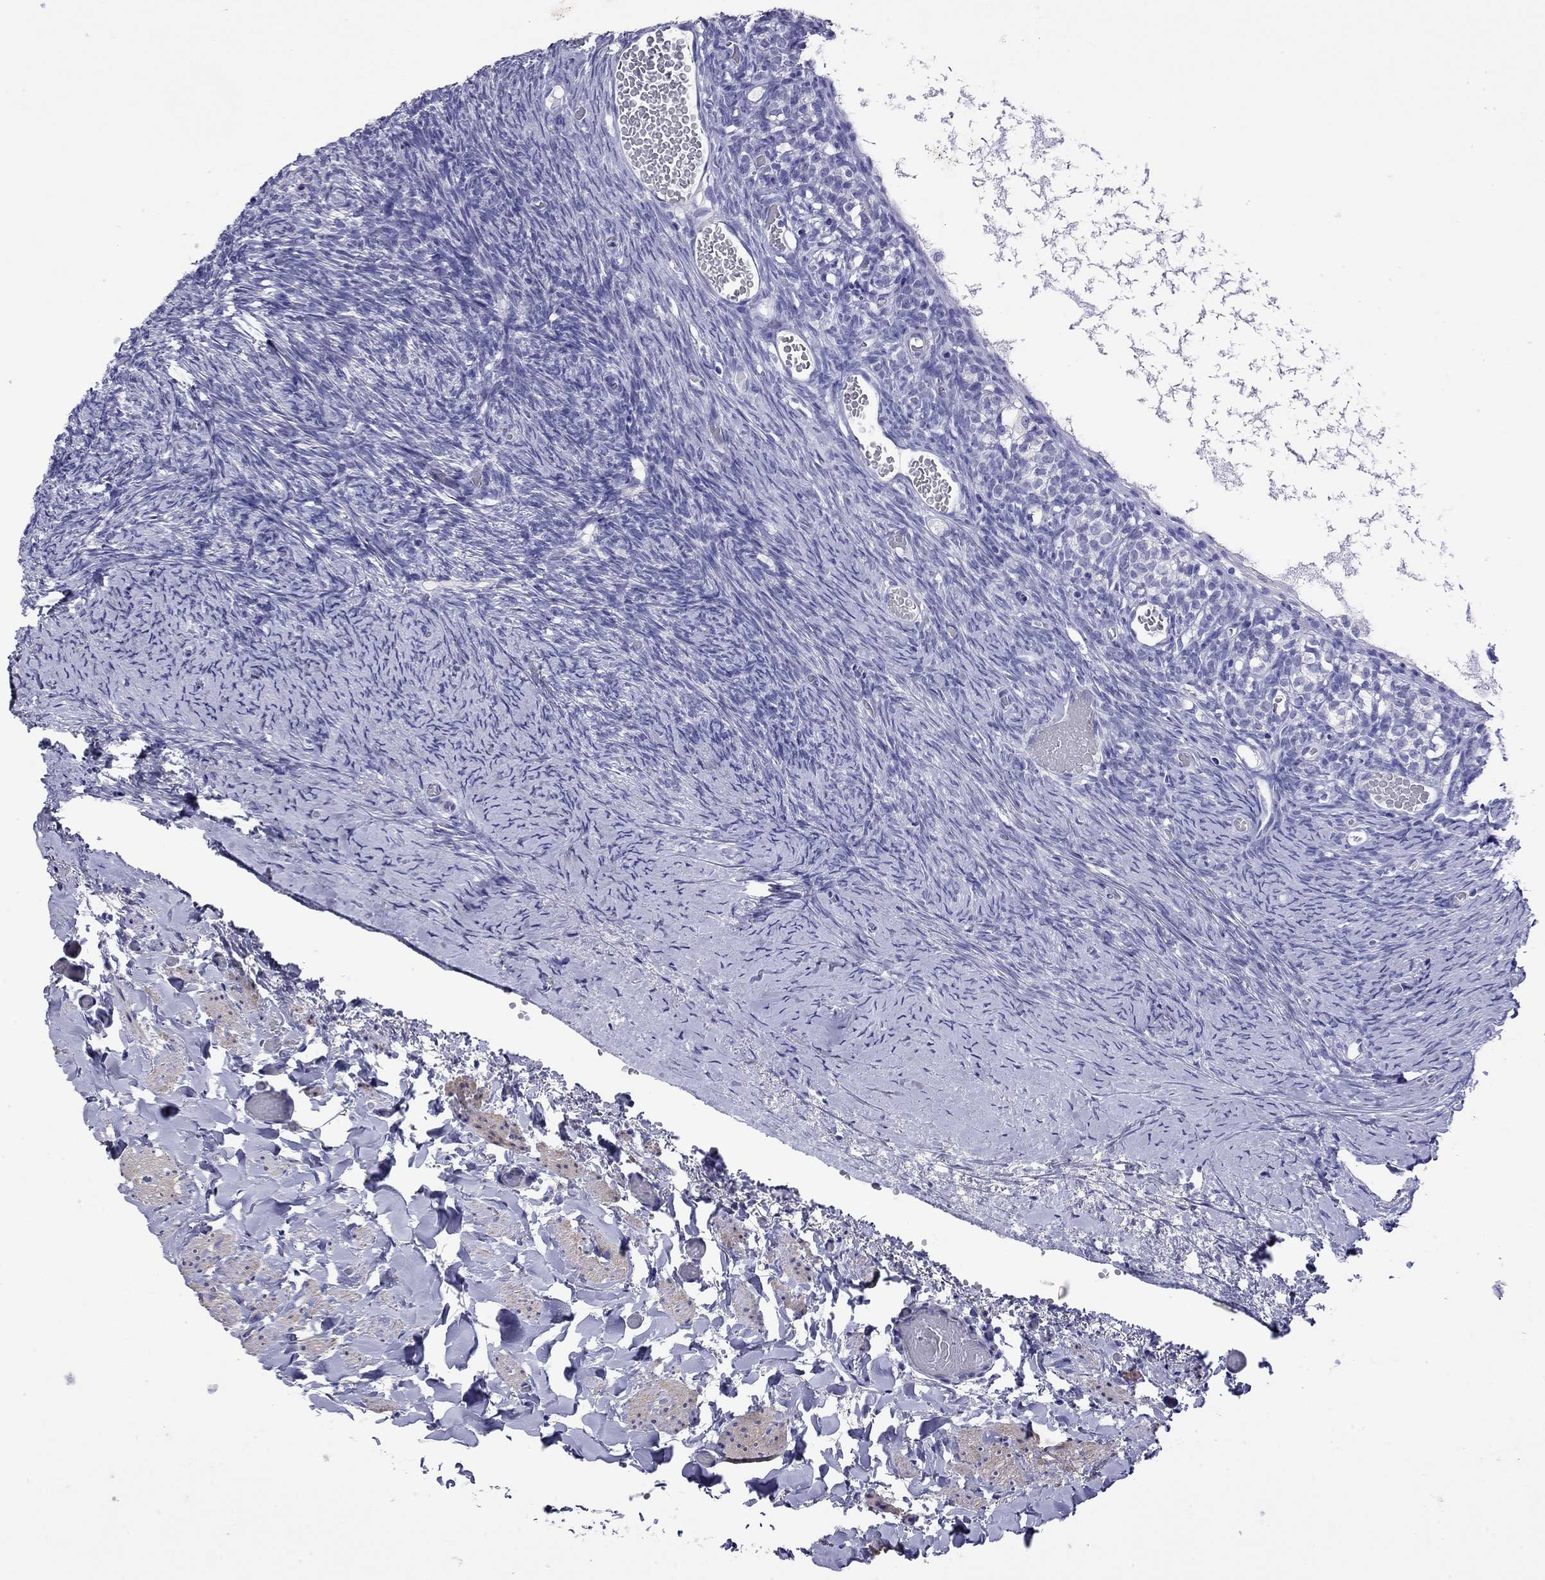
{"staining": {"intensity": "negative", "quantity": "none", "location": "none"}, "tissue": "ovary", "cell_type": "Follicle cells", "image_type": "normal", "snomed": [{"axis": "morphology", "description": "Normal tissue, NOS"}, {"axis": "topography", "description": "Ovary"}], "caption": "DAB (3,3'-diaminobenzidine) immunohistochemical staining of unremarkable human ovary displays no significant positivity in follicle cells.", "gene": "KIAA2012", "patient": {"sex": "female", "age": 39}}